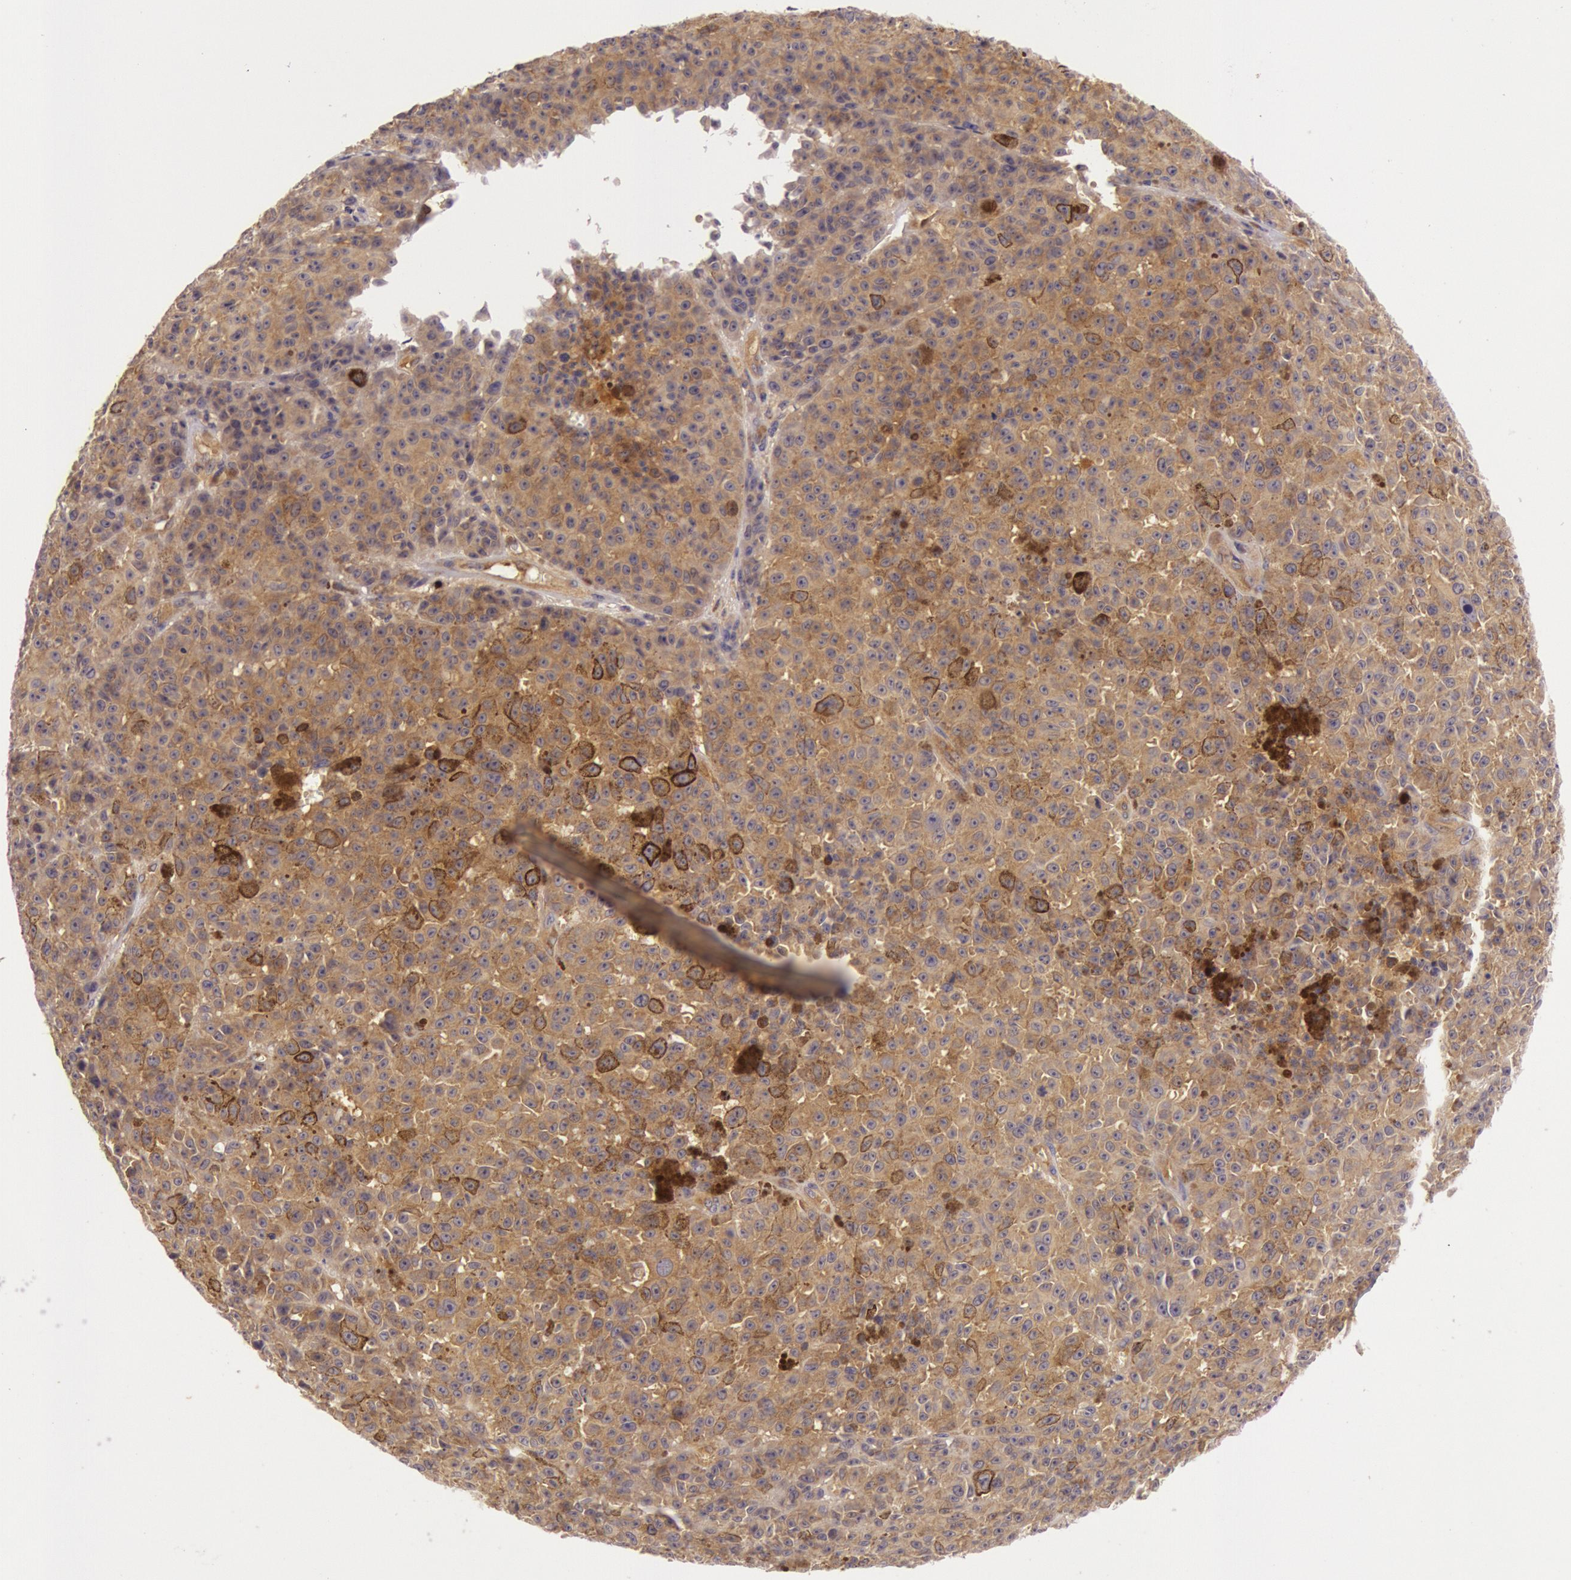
{"staining": {"intensity": "moderate", "quantity": ">75%", "location": "cytoplasmic/membranous"}, "tissue": "melanoma", "cell_type": "Tumor cells", "image_type": "cancer", "snomed": [{"axis": "morphology", "description": "Malignant melanoma, NOS"}, {"axis": "topography", "description": "Skin"}], "caption": "Protein staining exhibits moderate cytoplasmic/membranous positivity in about >75% of tumor cells in melanoma. (IHC, brightfield microscopy, high magnification).", "gene": "CHUK", "patient": {"sex": "male", "age": 64}}